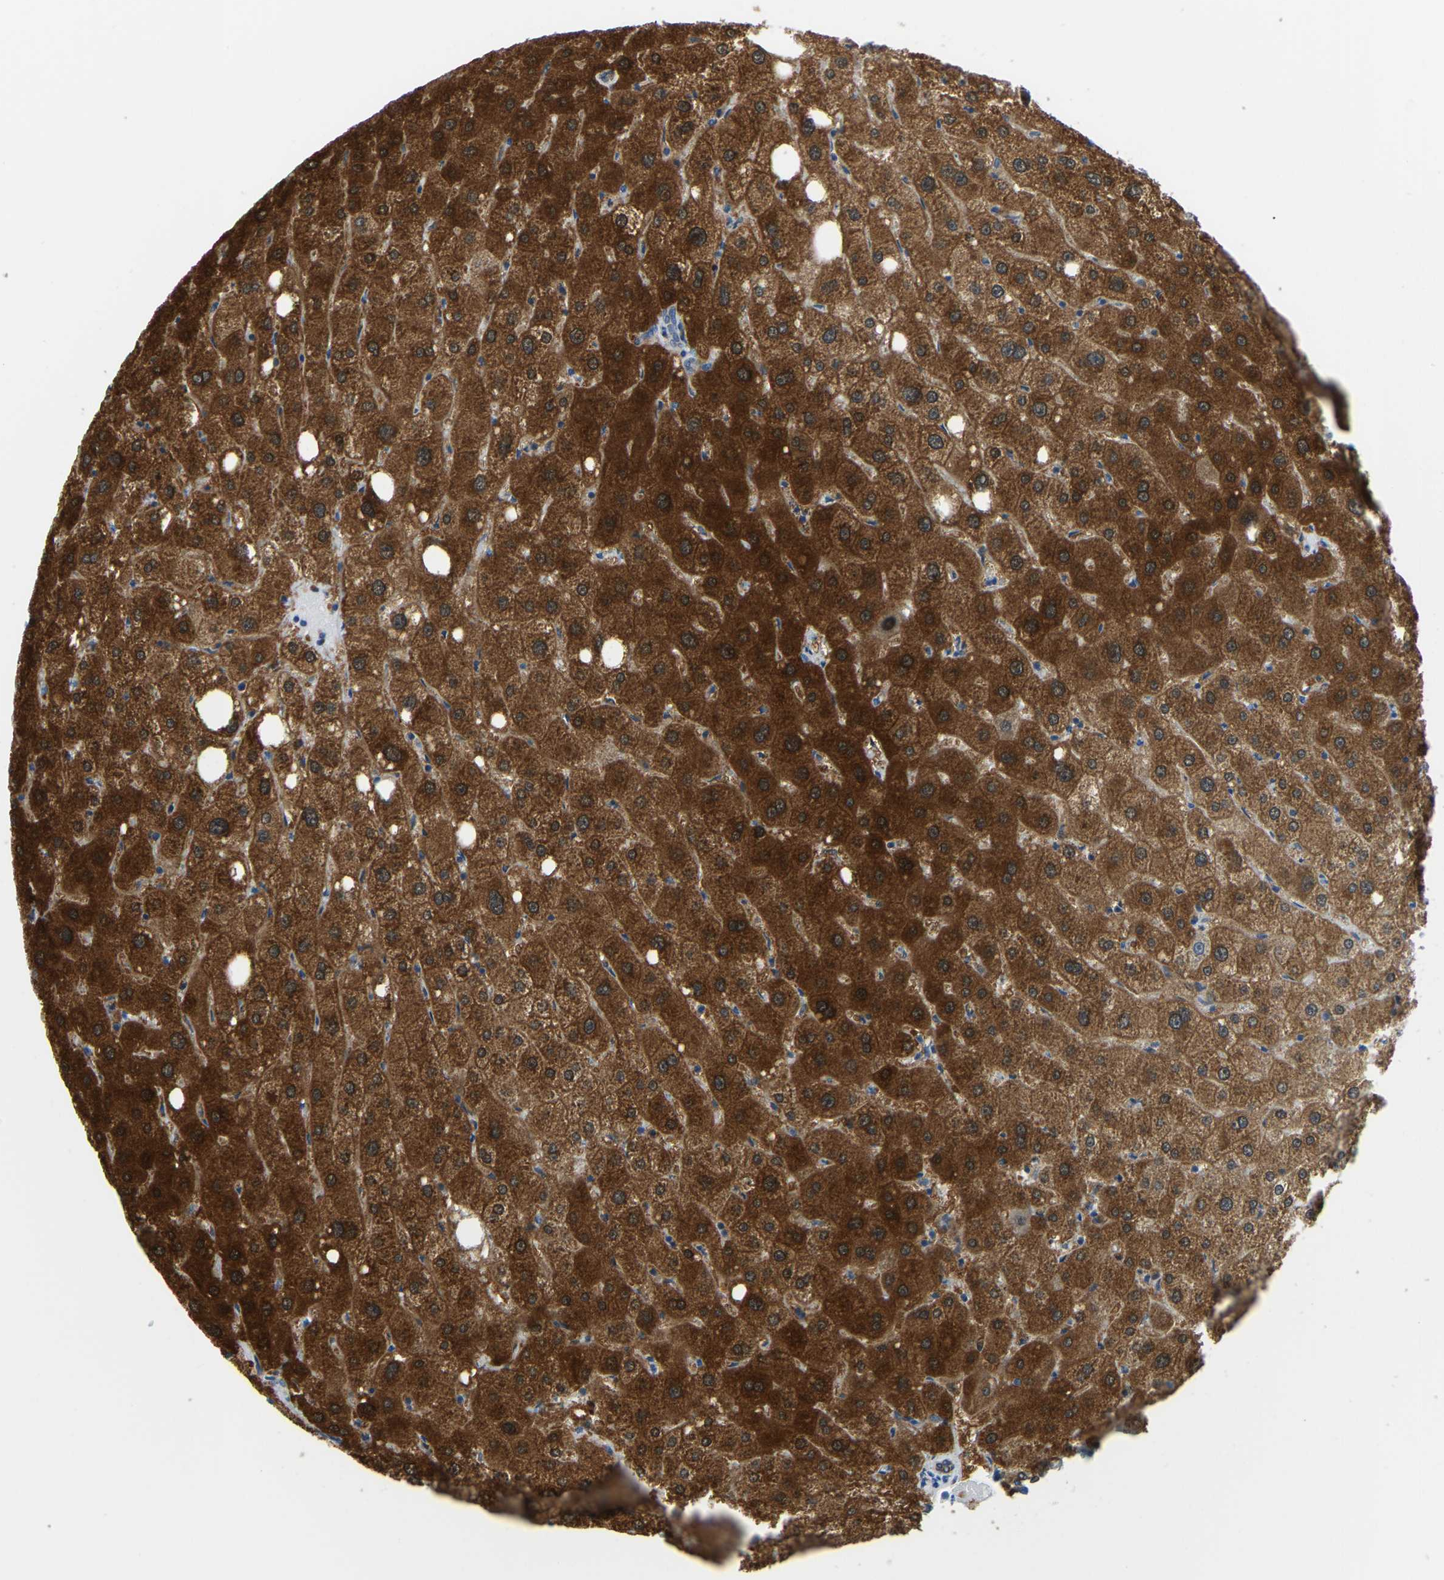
{"staining": {"intensity": "weak", "quantity": "25%-75%", "location": "cytoplasmic/membranous"}, "tissue": "liver", "cell_type": "Cholangiocytes", "image_type": "normal", "snomed": [{"axis": "morphology", "description": "Normal tissue, NOS"}, {"axis": "topography", "description": "Liver"}], "caption": "IHC micrograph of benign liver: liver stained using immunohistochemistry (IHC) demonstrates low levels of weak protein expression localized specifically in the cytoplasmic/membranous of cholangiocytes, appearing as a cytoplasmic/membranous brown color.", "gene": "GDA", "patient": {"sex": "male", "age": 73}}